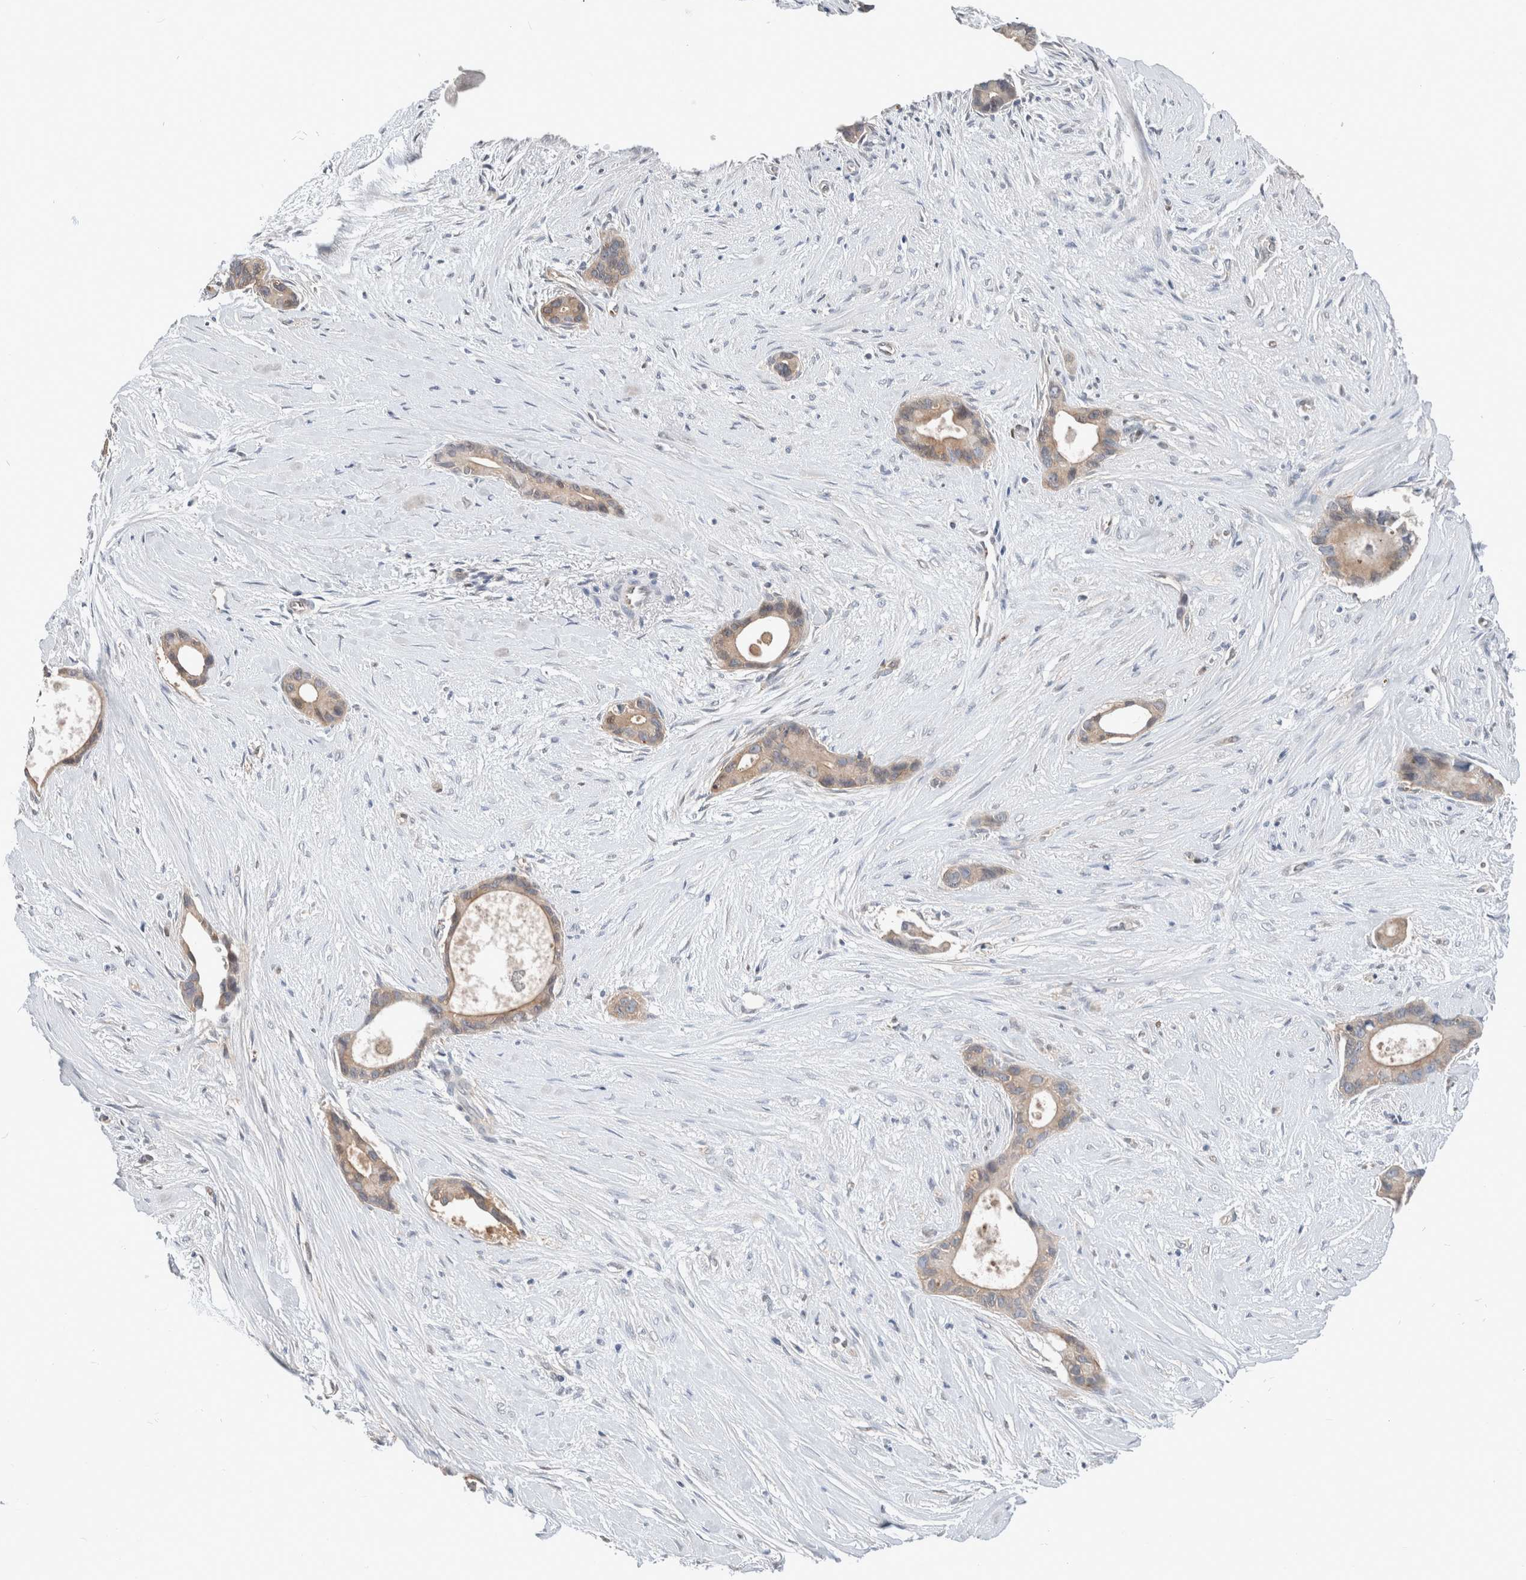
{"staining": {"intensity": "weak", "quantity": ">75%", "location": "cytoplasmic/membranous"}, "tissue": "liver cancer", "cell_type": "Tumor cells", "image_type": "cancer", "snomed": [{"axis": "morphology", "description": "Cholangiocarcinoma"}, {"axis": "topography", "description": "Liver"}], "caption": "Approximately >75% of tumor cells in cholangiocarcinoma (liver) show weak cytoplasmic/membranous protein expression as visualized by brown immunohistochemical staining.", "gene": "XPNPEP1", "patient": {"sex": "female", "age": 55}}